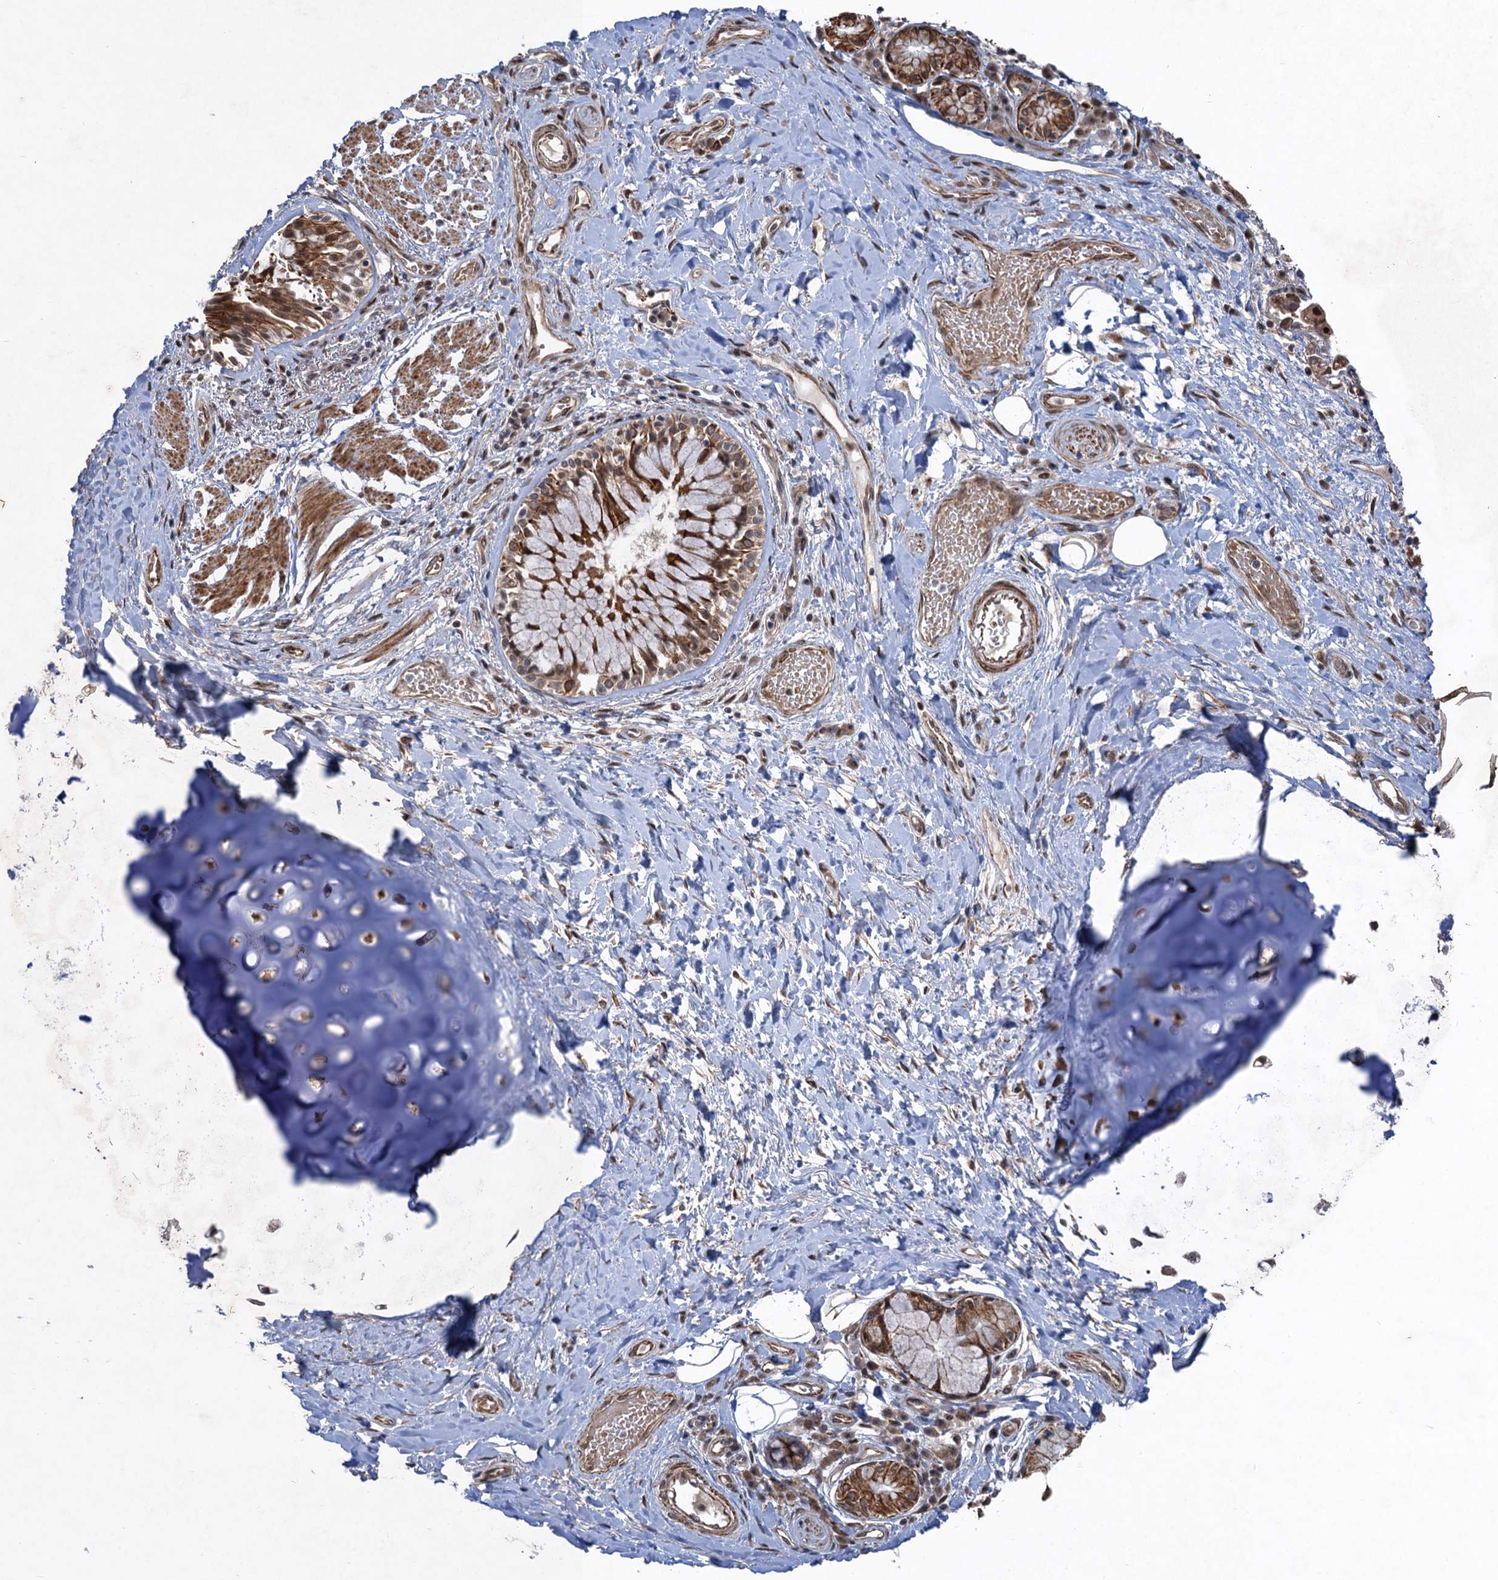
{"staining": {"intensity": "moderate", "quantity": "25%-75%", "location": "cytoplasmic/membranous,nuclear"}, "tissue": "adipose tissue", "cell_type": "Adipocytes", "image_type": "normal", "snomed": [{"axis": "morphology", "description": "Normal tissue, NOS"}, {"axis": "morphology", "description": "Squamous cell carcinoma, NOS"}, {"axis": "topography", "description": "Bronchus"}, {"axis": "topography", "description": "Lung"}], "caption": "This image demonstrates normal adipose tissue stained with immunohistochemistry to label a protein in brown. The cytoplasmic/membranous,nuclear of adipocytes show moderate positivity for the protein. Nuclei are counter-stained blue.", "gene": "TTC31", "patient": {"sex": "male", "age": 64}}